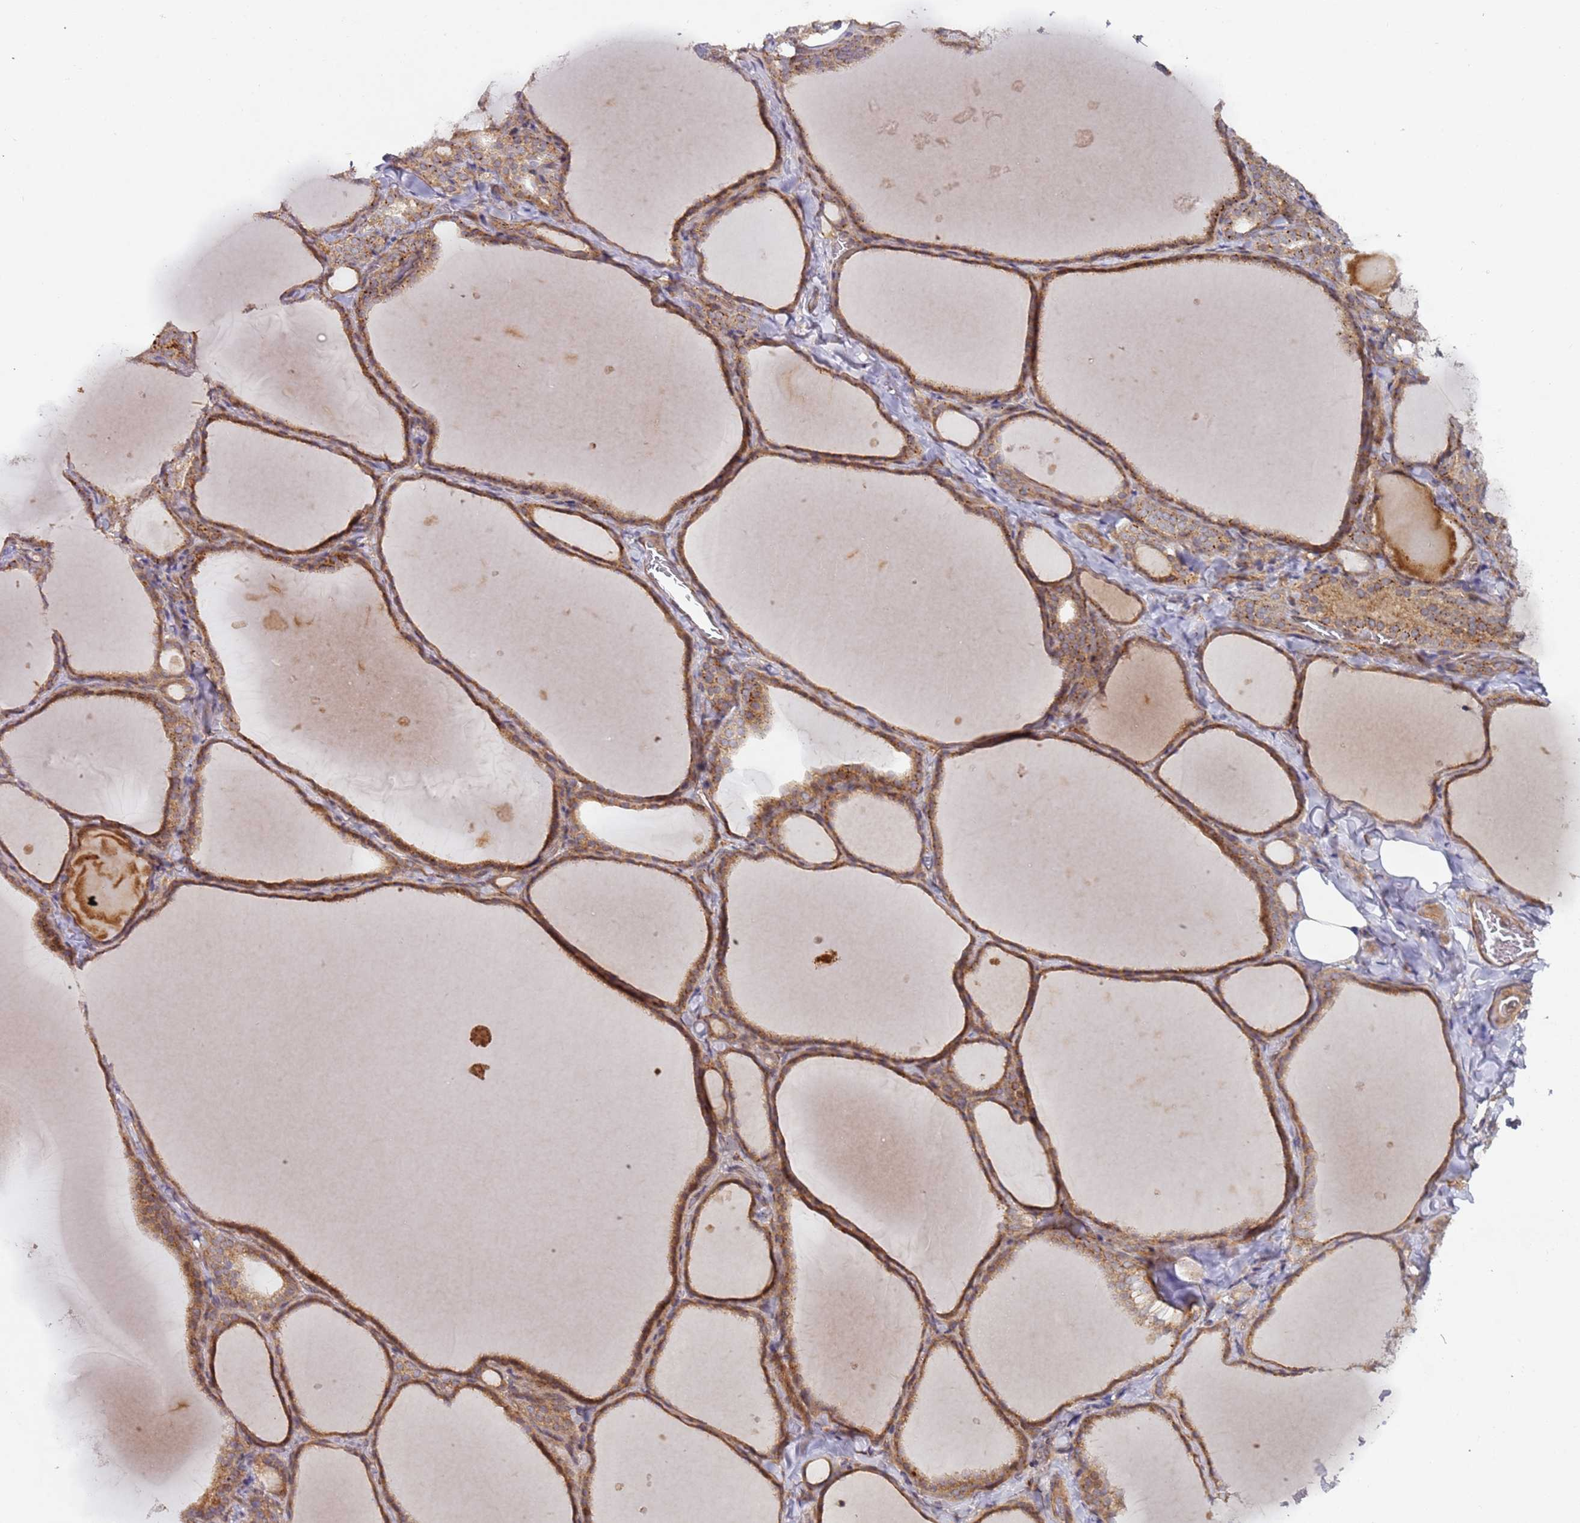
{"staining": {"intensity": "moderate", "quantity": ">75%", "location": "cytoplasmic/membranous"}, "tissue": "thyroid gland", "cell_type": "Glandular cells", "image_type": "normal", "snomed": [{"axis": "morphology", "description": "Normal tissue, NOS"}, {"axis": "topography", "description": "Thyroid gland"}], "caption": "Protein analysis of normal thyroid gland exhibits moderate cytoplasmic/membranous expression in approximately >75% of glandular cells.", "gene": "KANSL1L", "patient": {"sex": "female", "age": 22}}